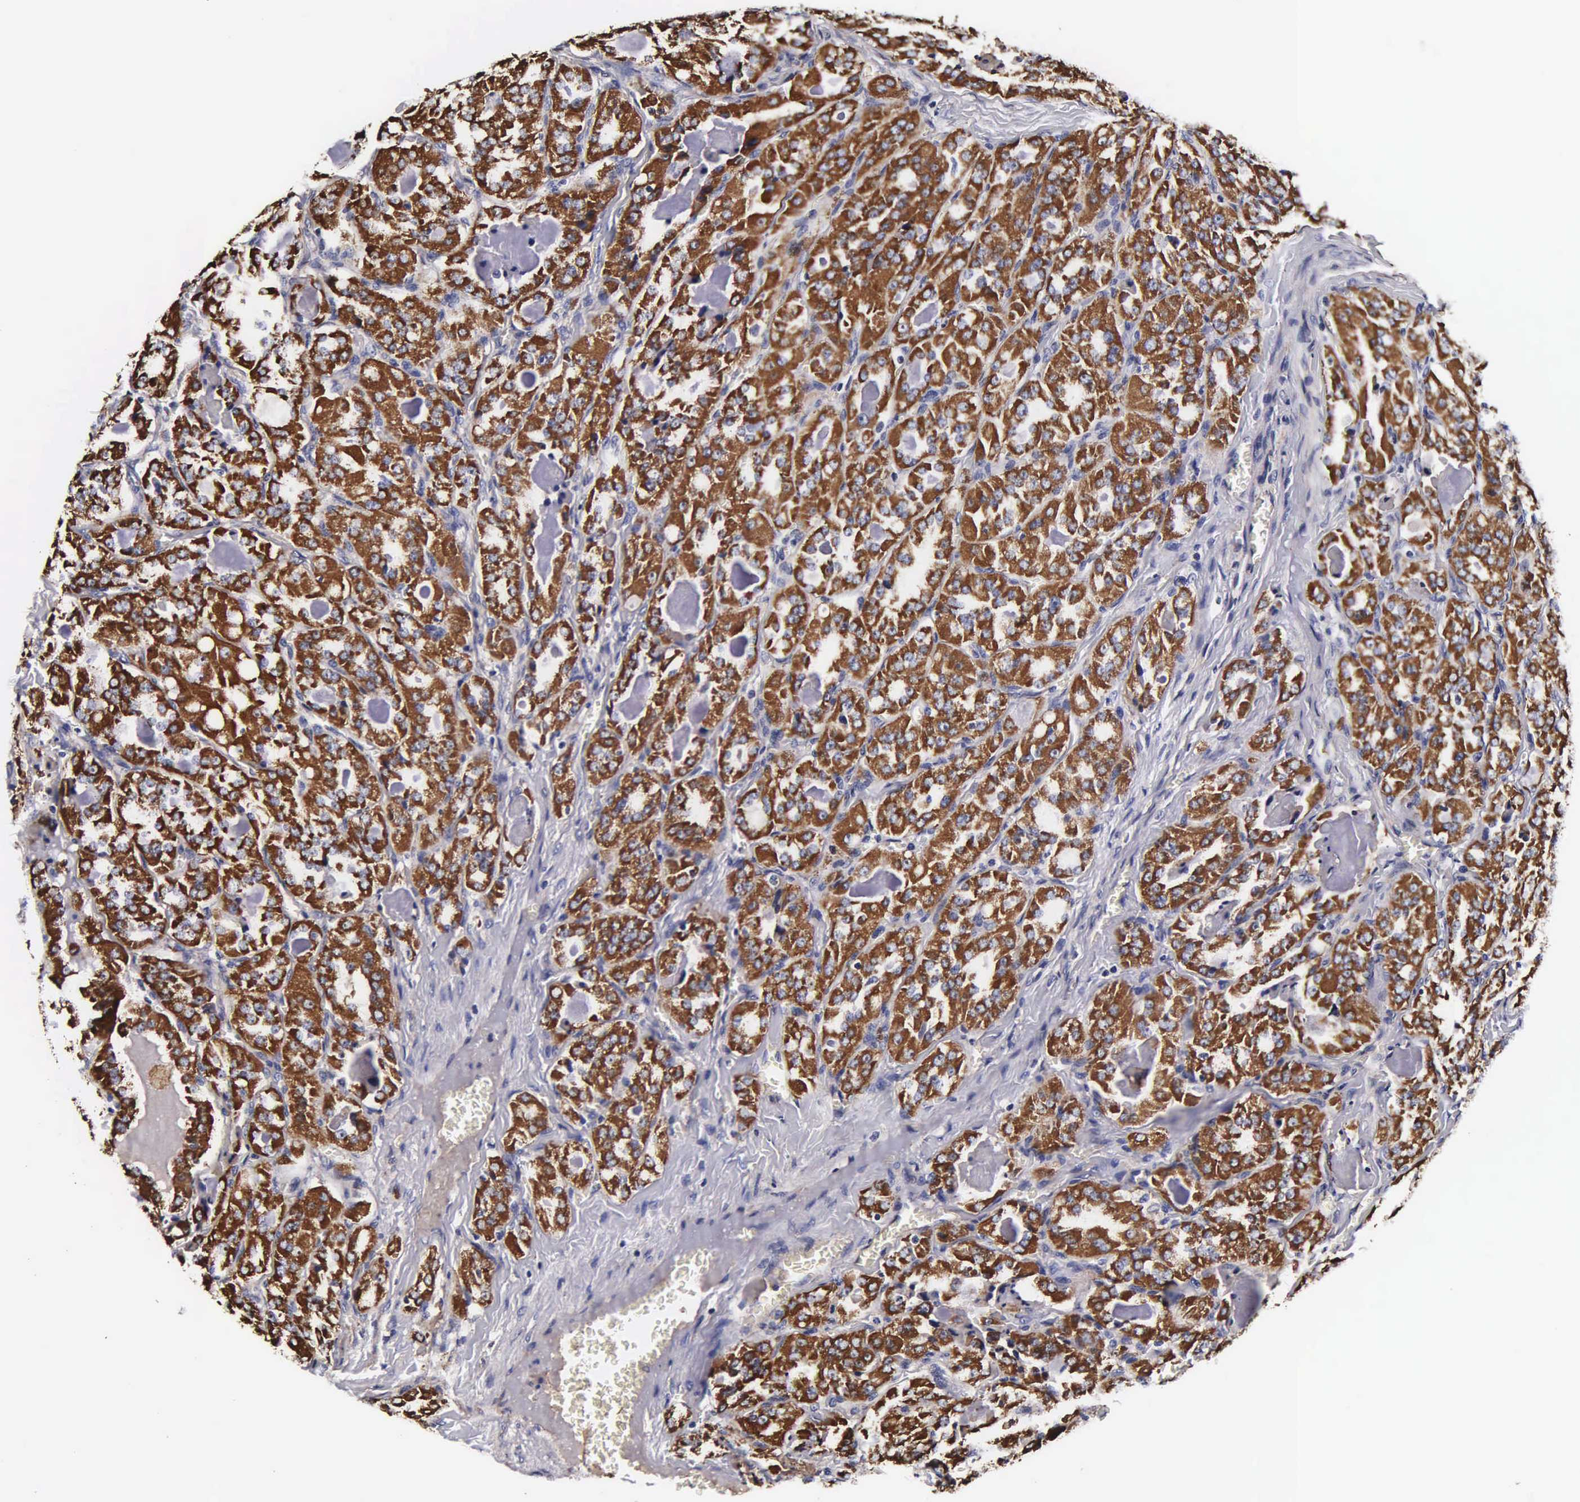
{"staining": {"intensity": "strong", "quantity": ">75%", "location": "cytoplasmic/membranous"}, "tissue": "thyroid cancer", "cell_type": "Tumor cells", "image_type": "cancer", "snomed": [{"axis": "morphology", "description": "Carcinoma, NOS"}, {"axis": "topography", "description": "Thyroid gland"}], "caption": "Protein expression analysis of human carcinoma (thyroid) reveals strong cytoplasmic/membranous positivity in about >75% of tumor cells.", "gene": "PSMA3", "patient": {"sex": "male", "age": 76}}